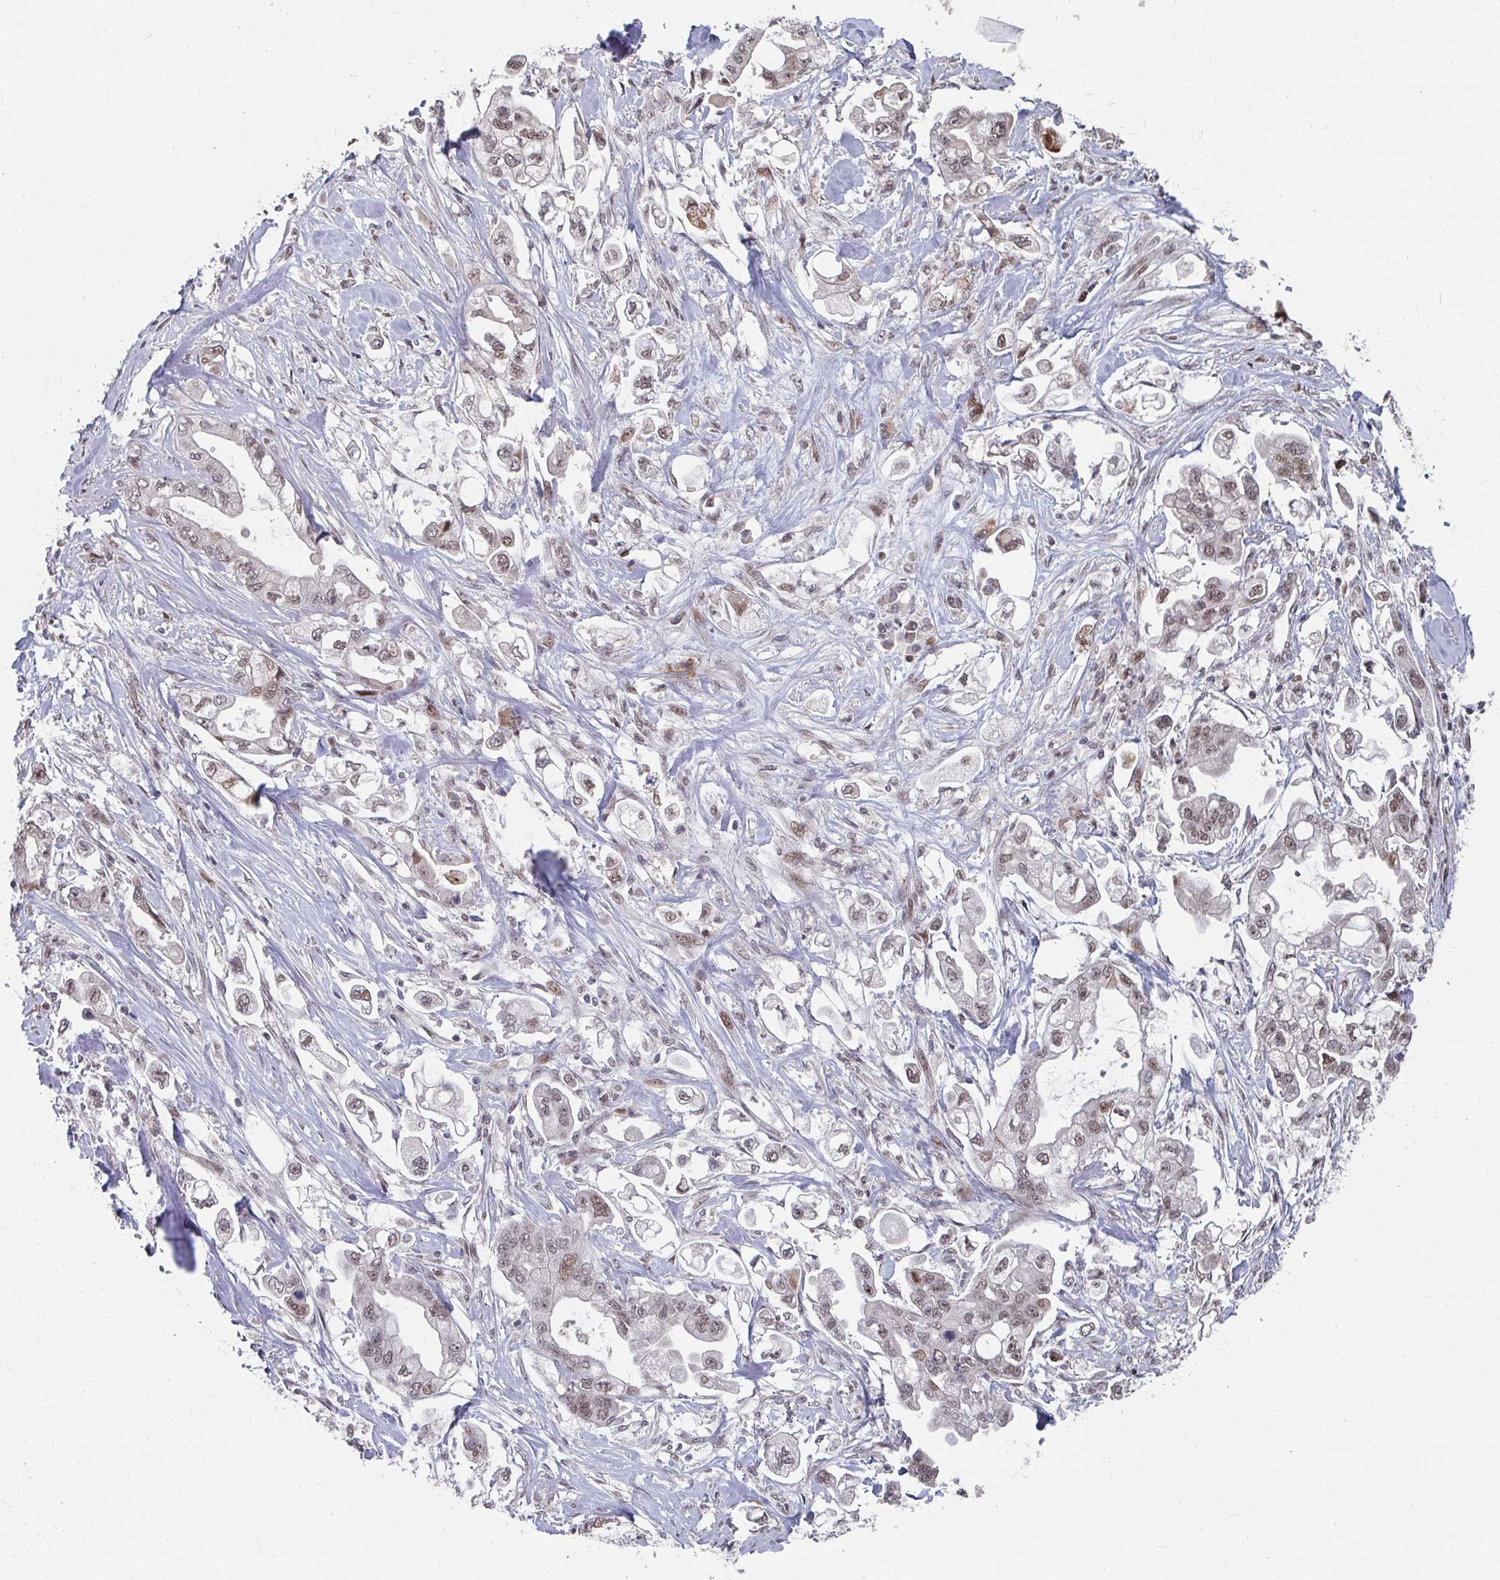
{"staining": {"intensity": "weak", "quantity": ">75%", "location": "nuclear"}, "tissue": "stomach cancer", "cell_type": "Tumor cells", "image_type": "cancer", "snomed": [{"axis": "morphology", "description": "Adenocarcinoma, NOS"}, {"axis": "topography", "description": "Stomach"}], "caption": "The micrograph exhibits a brown stain indicating the presence of a protein in the nuclear of tumor cells in stomach cancer.", "gene": "RBBP5", "patient": {"sex": "male", "age": 62}}